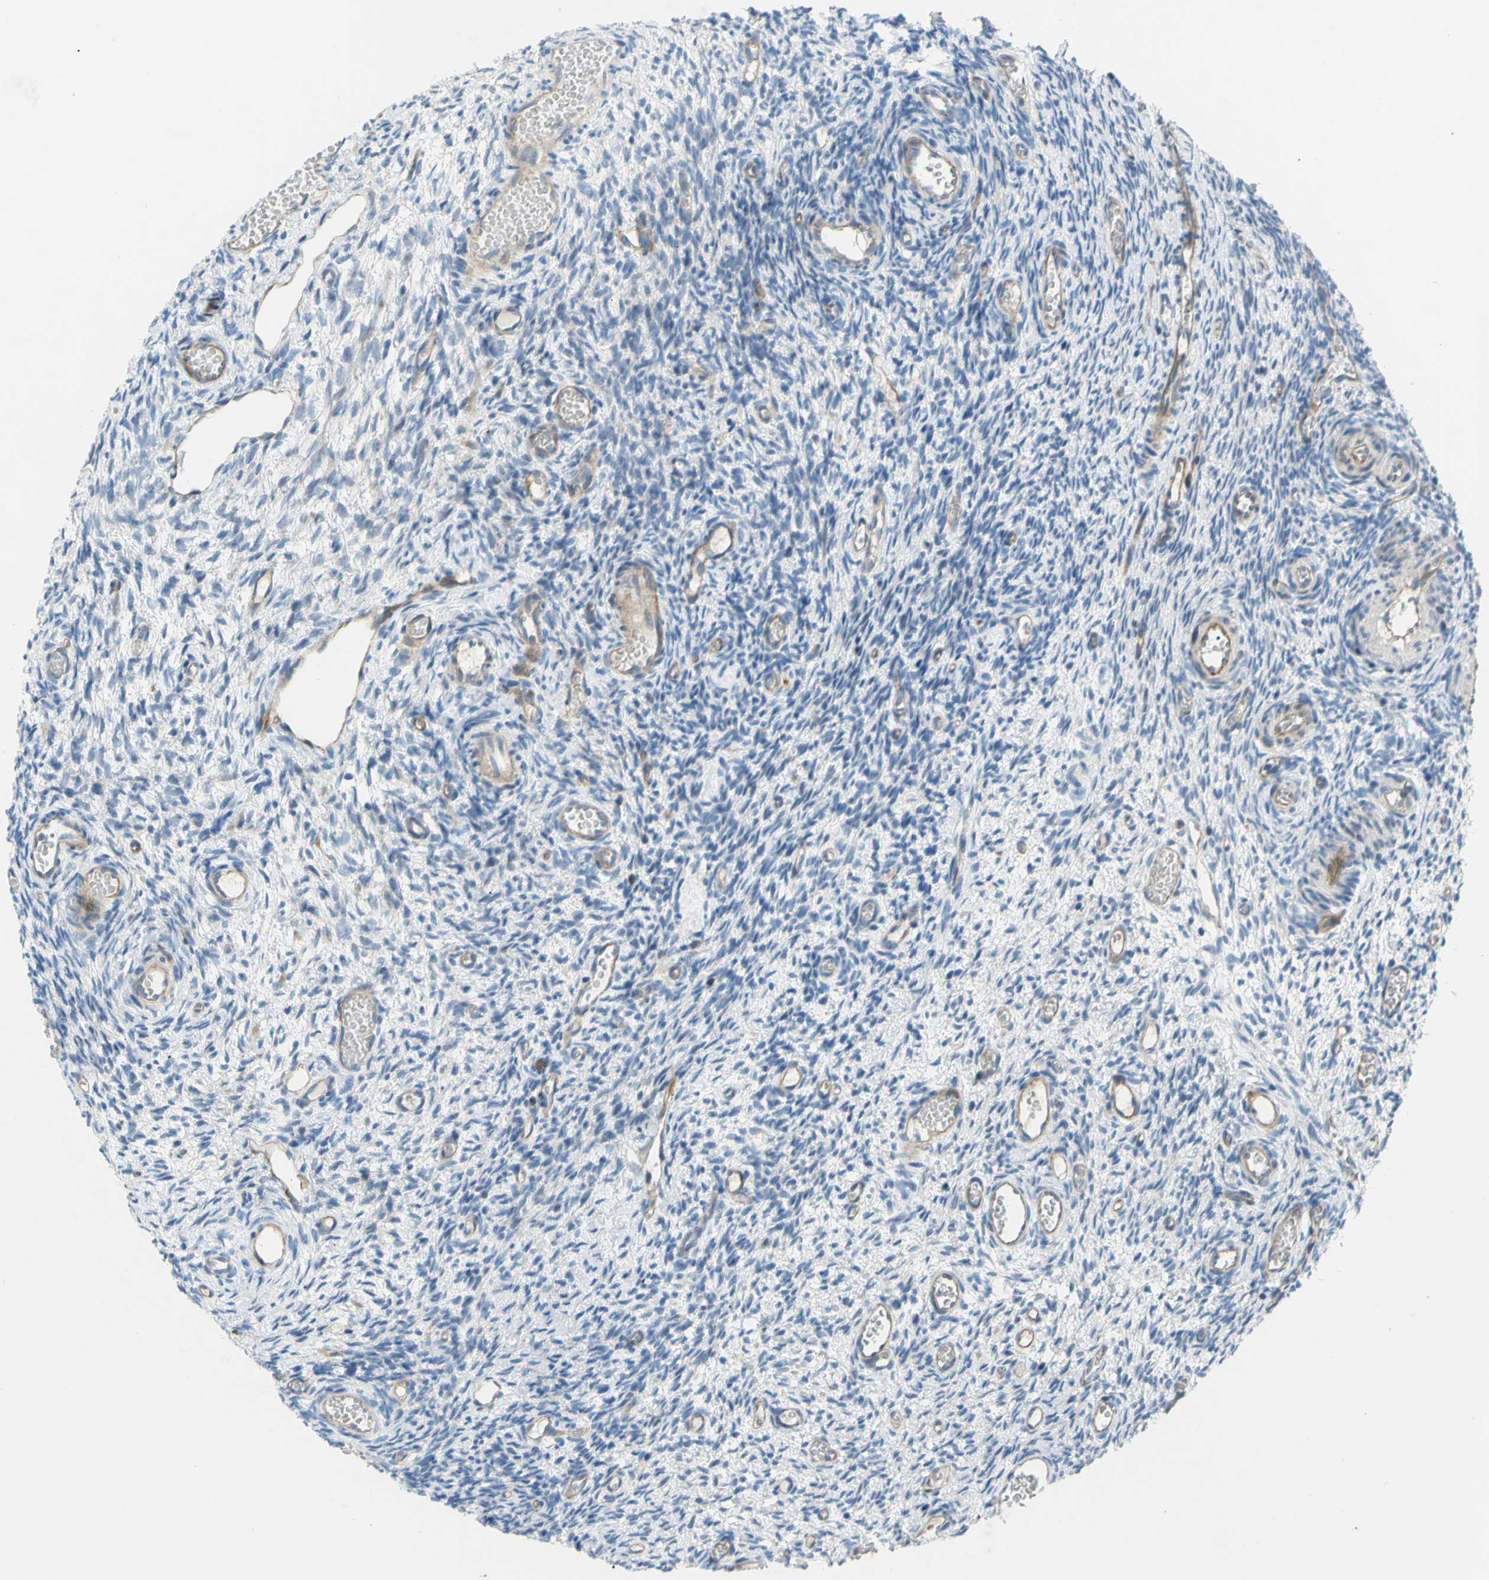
{"staining": {"intensity": "weak", "quantity": ">75%", "location": "cytoplasmic/membranous"}, "tissue": "ovary", "cell_type": "Follicle cells", "image_type": "normal", "snomed": [{"axis": "morphology", "description": "Normal tissue, NOS"}, {"axis": "topography", "description": "Ovary"}], "caption": "Protein staining of unremarkable ovary demonstrates weak cytoplasmic/membranous staining in approximately >75% of follicle cells.", "gene": "PAK2", "patient": {"sex": "female", "age": 35}}